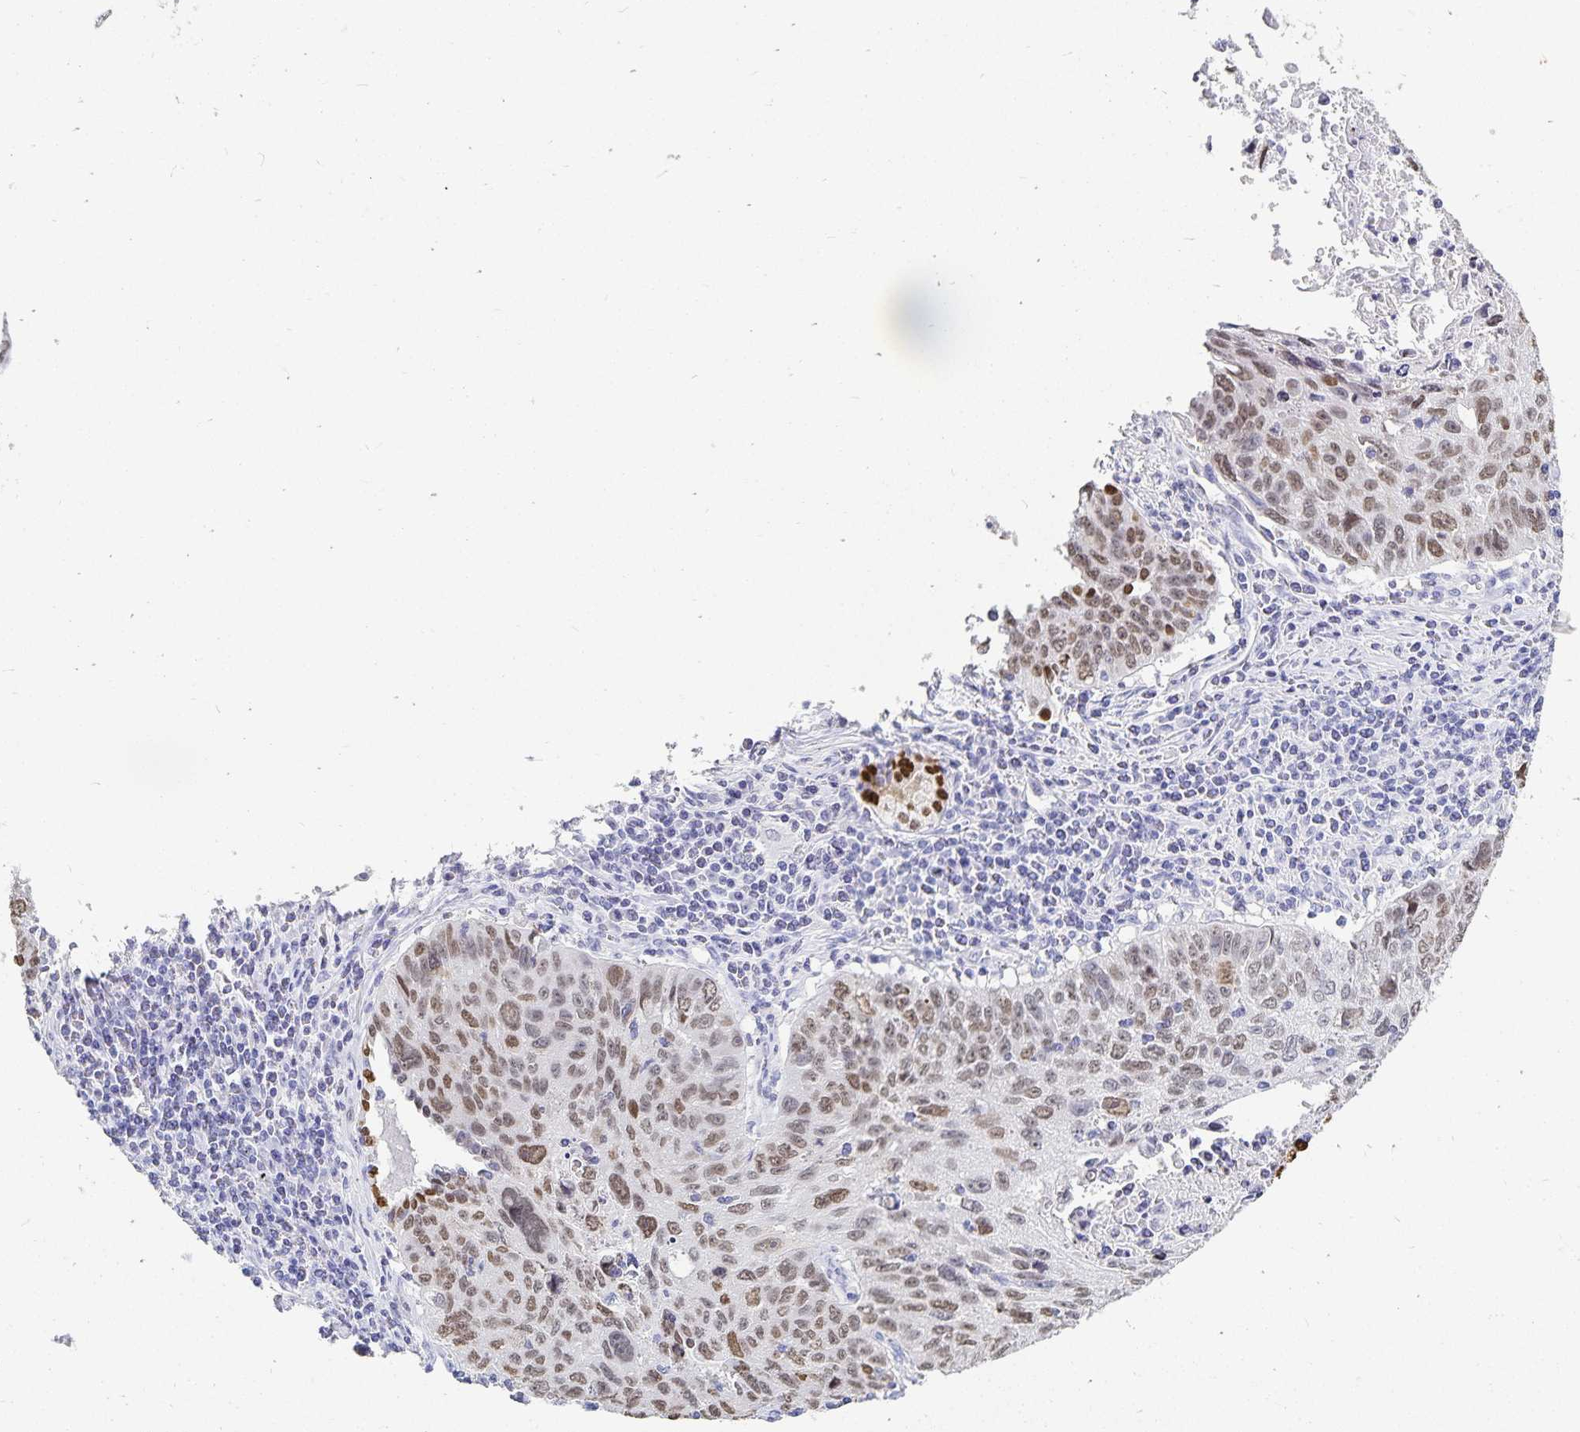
{"staining": {"intensity": "moderate", "quantity": ">75%", "location": "nuclear"}, "tissue": "lung cancer", "cell_type": "Tumor cells", "image_type": "cancer", "snomed": [{"axis": "morphology", "description": "Normal morphology"}, {"axis": "morphology", "description": "Aneuploidy"}, {"axis": "morphology", "description": "Squamous cell carcinoma, NOS"}, {"axis": "topography", "description": "Lymph node"}, {"axis": "topography", "description": "Lung"}], "caption": "Aneuploidy (lung) stained for a protein displays moderate nuclear positivity in tumor cells.", "gene": "HMGB3", "patient": {"sex": "female", "age": 76}}